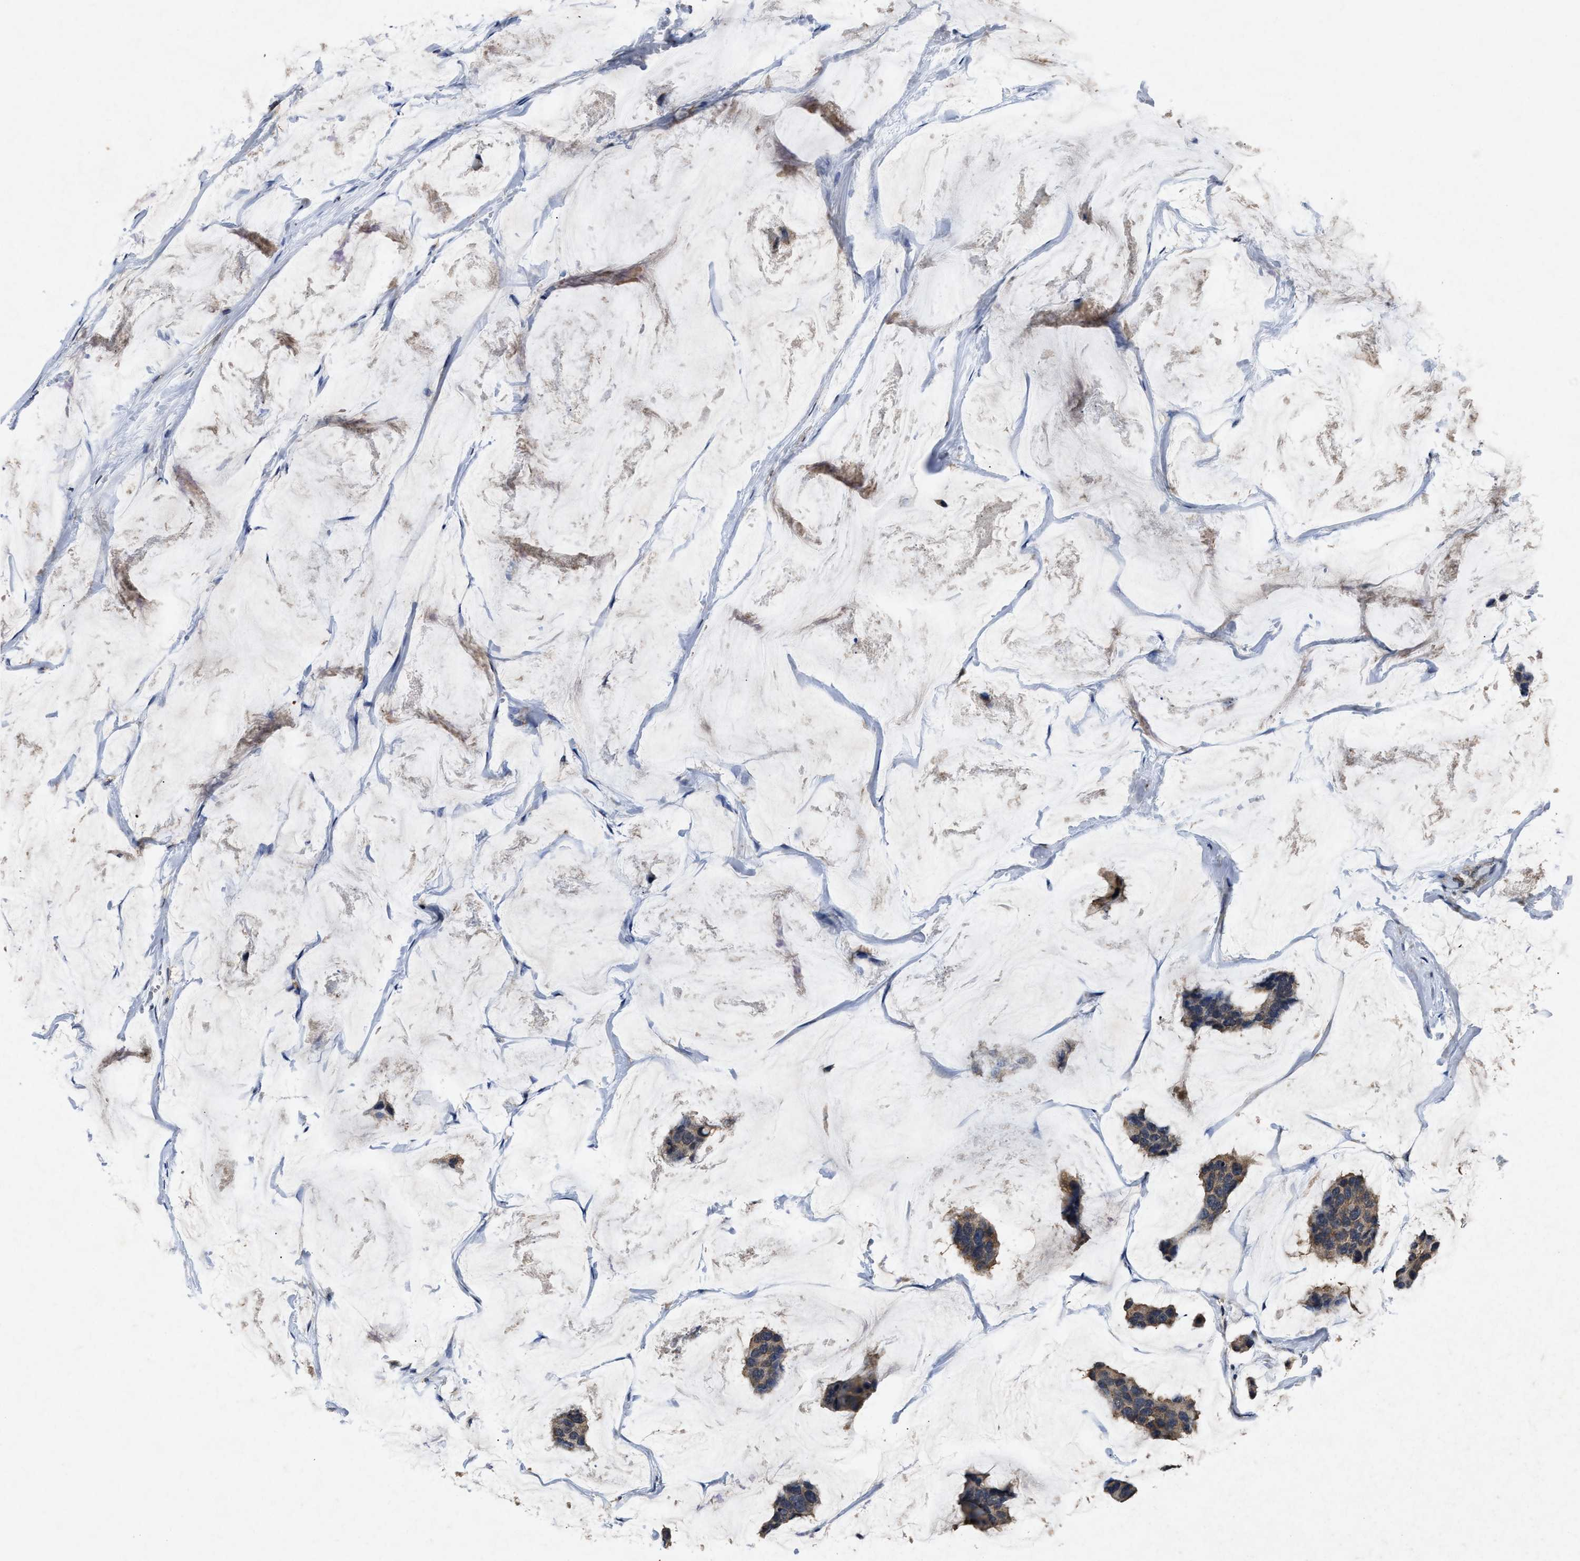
{"staining": {"intensity": "moderate", "quantity": ">75%", "location": "cytoplasmic/membranous"}, "tissue": "breast cancer", "cell_type": "Tumor cells", "image_type": "cancer", "snomed": [{"axis": "morphology", "description": "Normal tissue, NOS"}, {"axis": "morphology", "description": "Duct carcinoma"}, {"axis": "topography", "description": "Breast"}], "caption": "Immunohistochemistry photomicrograph of breast cancer stained for a protein (brown), which shows medium levels of moderate cytoplasmic/membranous expression in approximately >75% of tumor cells.", "gene": "PDAP1", "patient": {"sex": "female", "age": 50}}